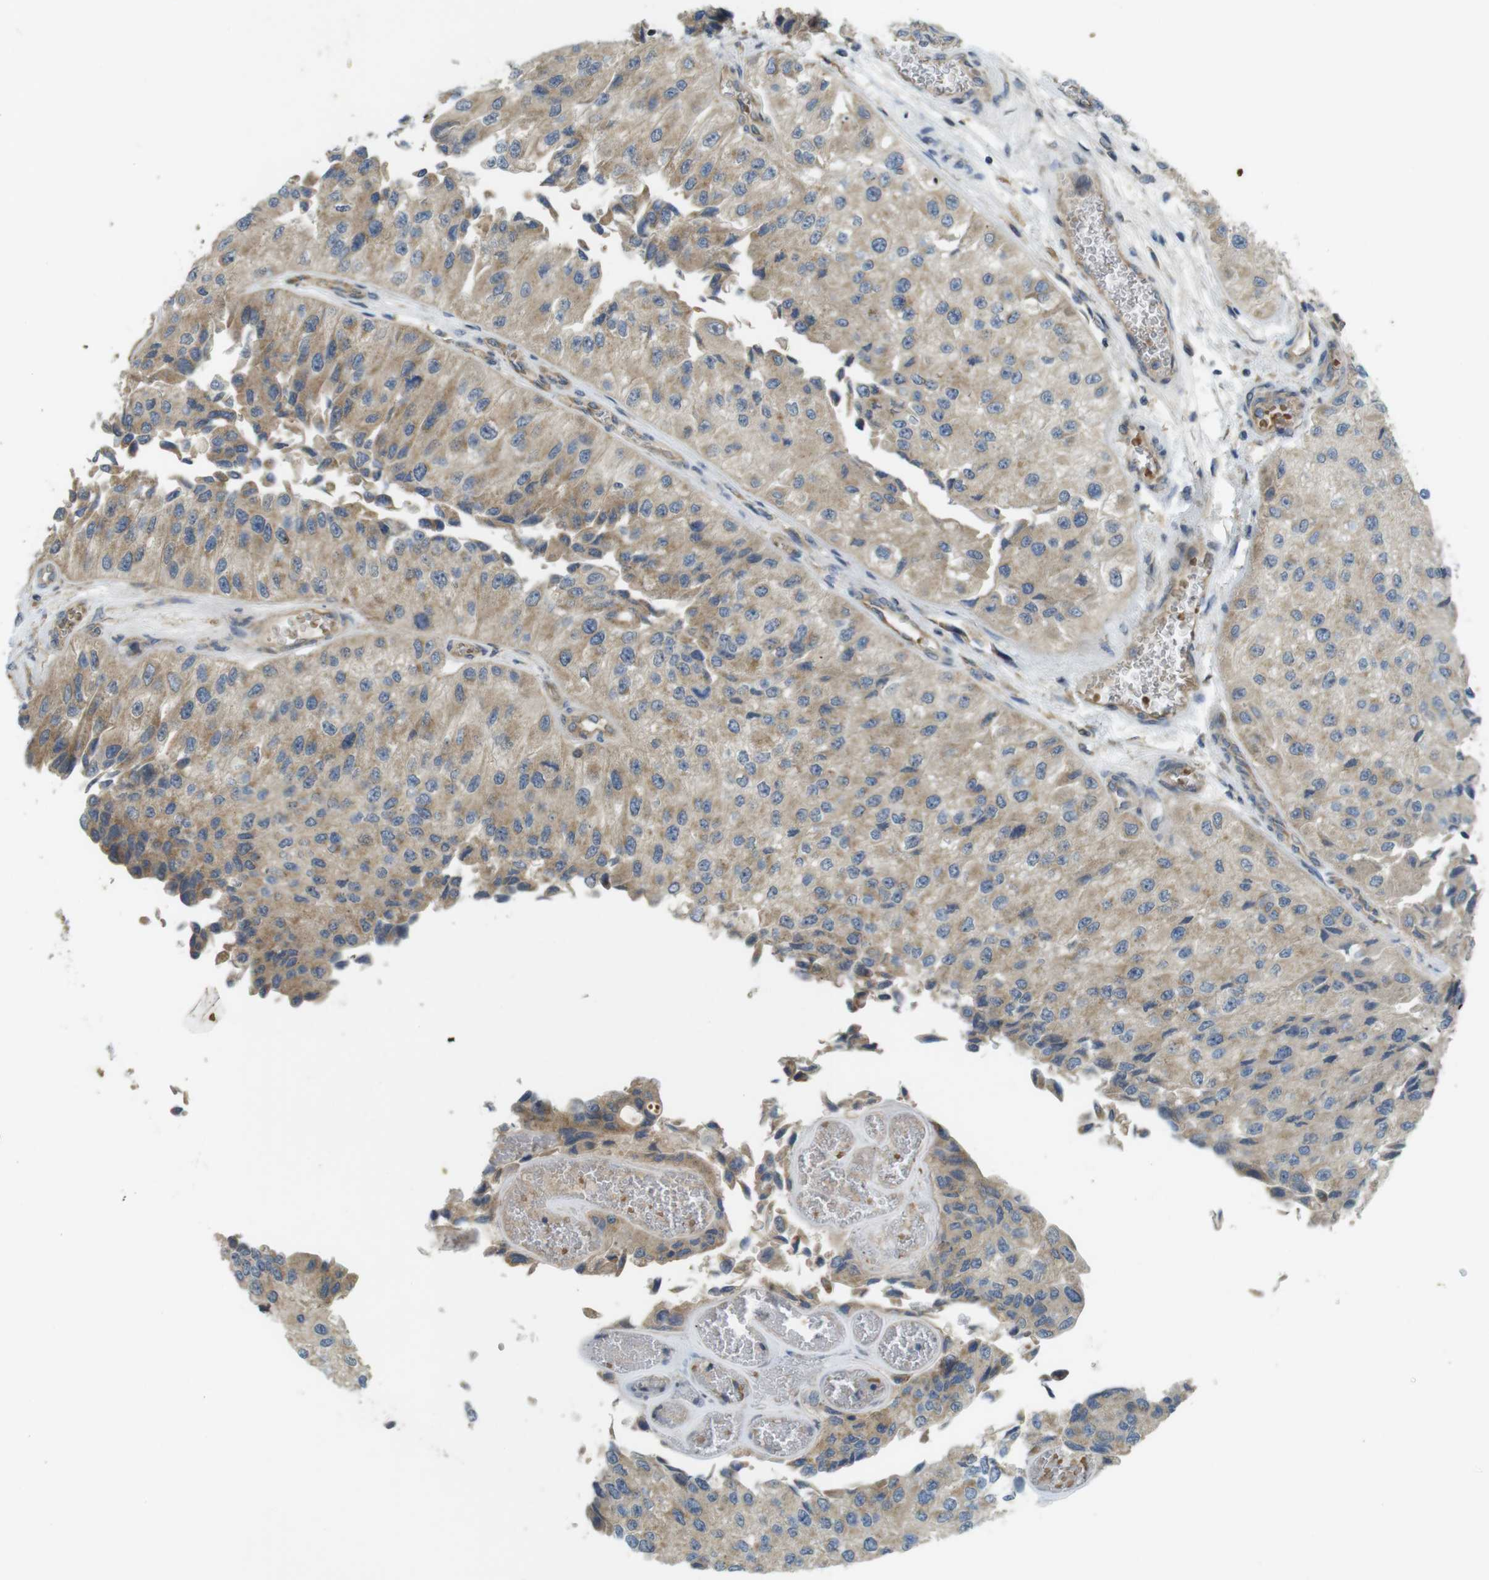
{"staining": {"intensity": "moderate", "quantity": "25%-75%", "location": "cytoplasmic/membranous"}, "tissue": "urothelial cancer", "cell_type": "Tumor cells", "image_type": "cancer", "snomed": [{"axis": "morphology", "description": "Urothelial carcinoma, High grade"}, {"axis": "topography", "description": "Kidney"}, {"axis": "topography", "description": "Urinary bladder"}], "caption": "Tumor cells show moderate cytoplasmic/membranous staining in about 25%-75% of cells in urothelial carcinoma (high-grade).", "gene": "CLTC", "patient": {"sex": "male", "age": 77}}